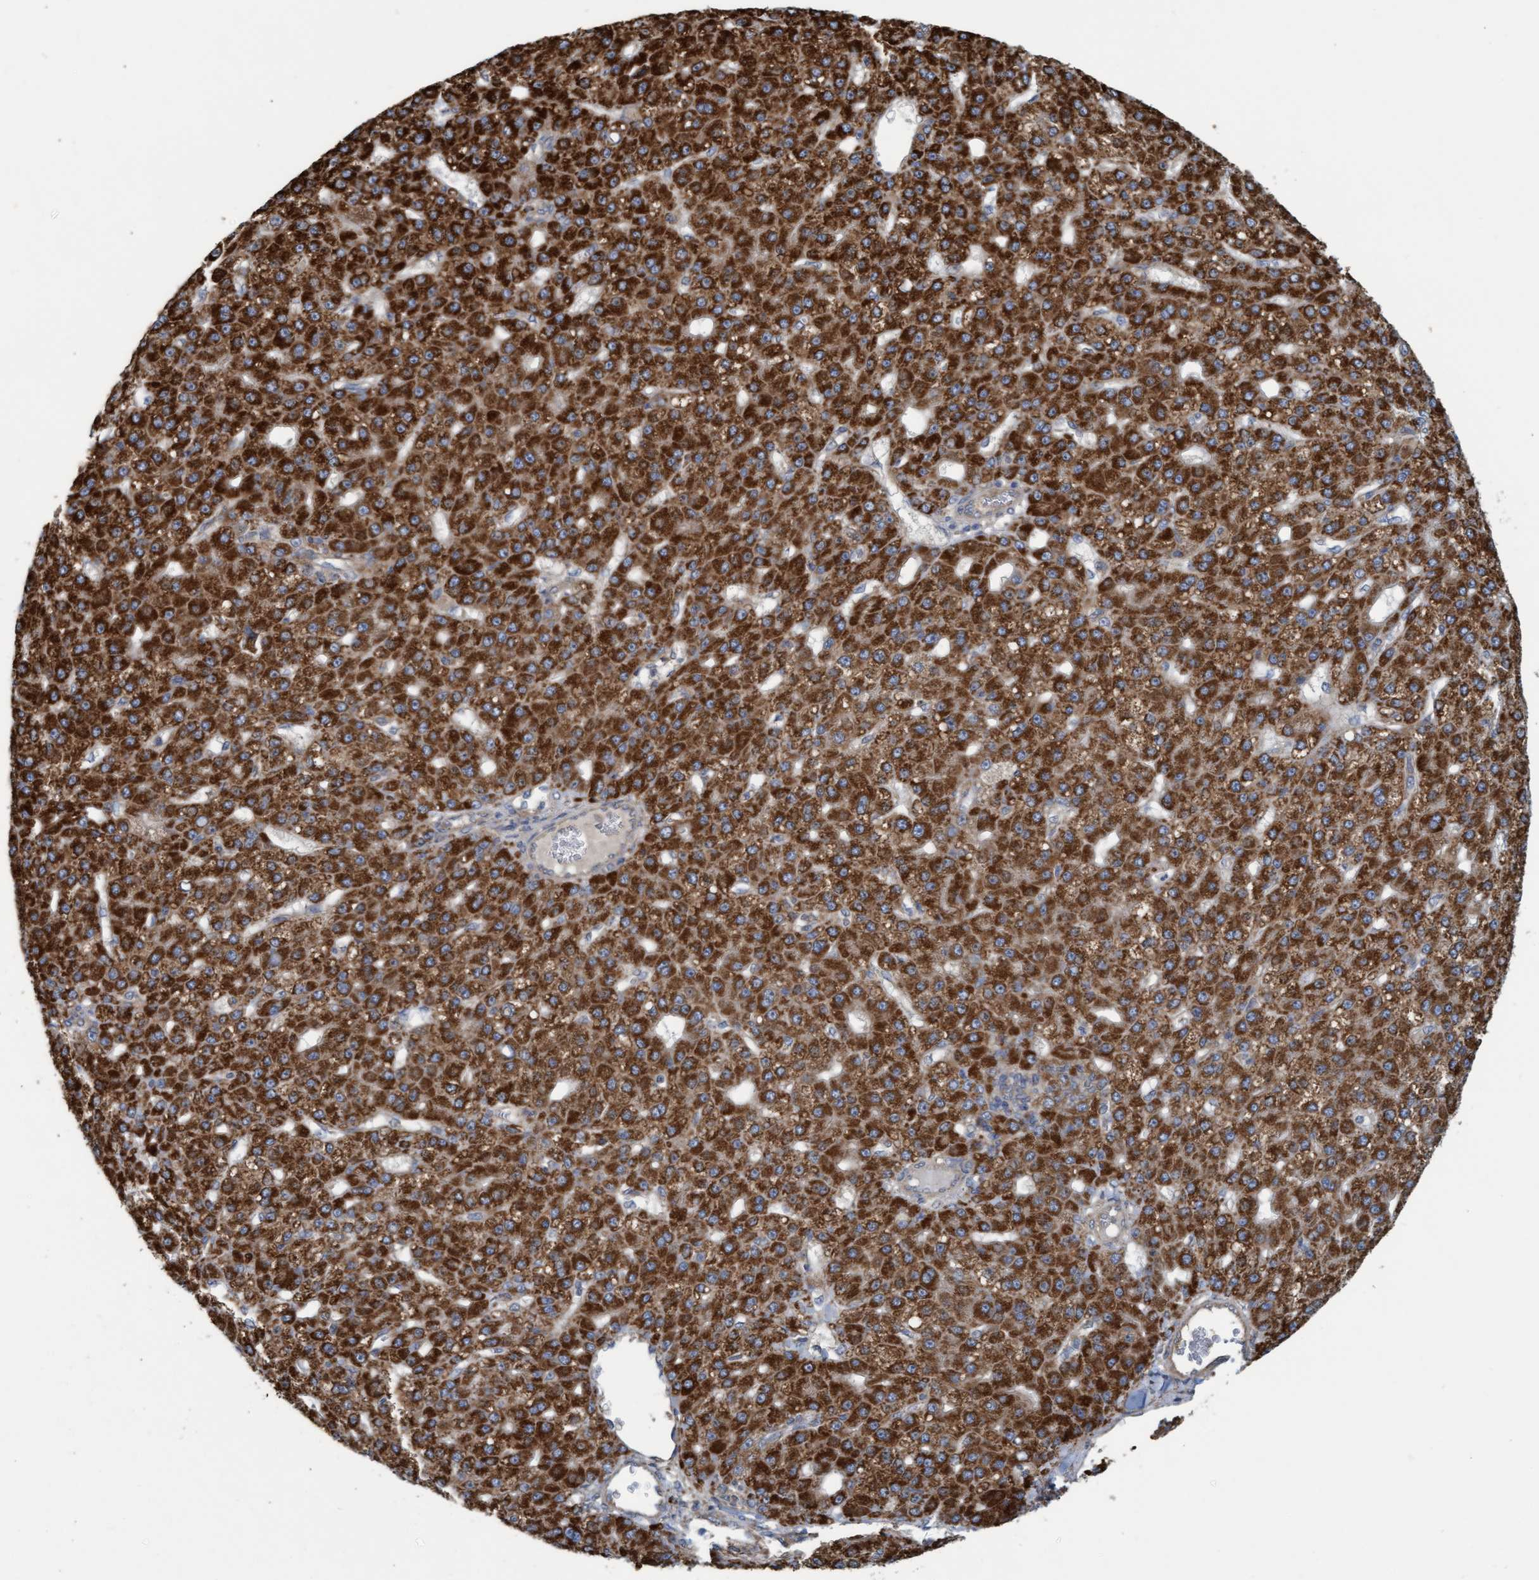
{"staining": {"intensity": "strong", "quantity": ">75%", "location": "cytoplasmic/membranous"}, "tissue": "liver cancer", "cell_type": "Tumor cells", "image_type": "cancer", "snomed": [{"axis": "morphology", "description": "Carcinoma, Hepatocellular, NOS"}, {"axis": "topography", "description": "Liver"}], "caption": "Liver cancer tissue shows strong cytoplasmic/membranous staining in approximately >75% of tumor cells The protein of interest is shown in brown color, while the nuclei are stained blue.", "gene": "LRSAM1", "patient": {"sex": "male", "age": 67}}